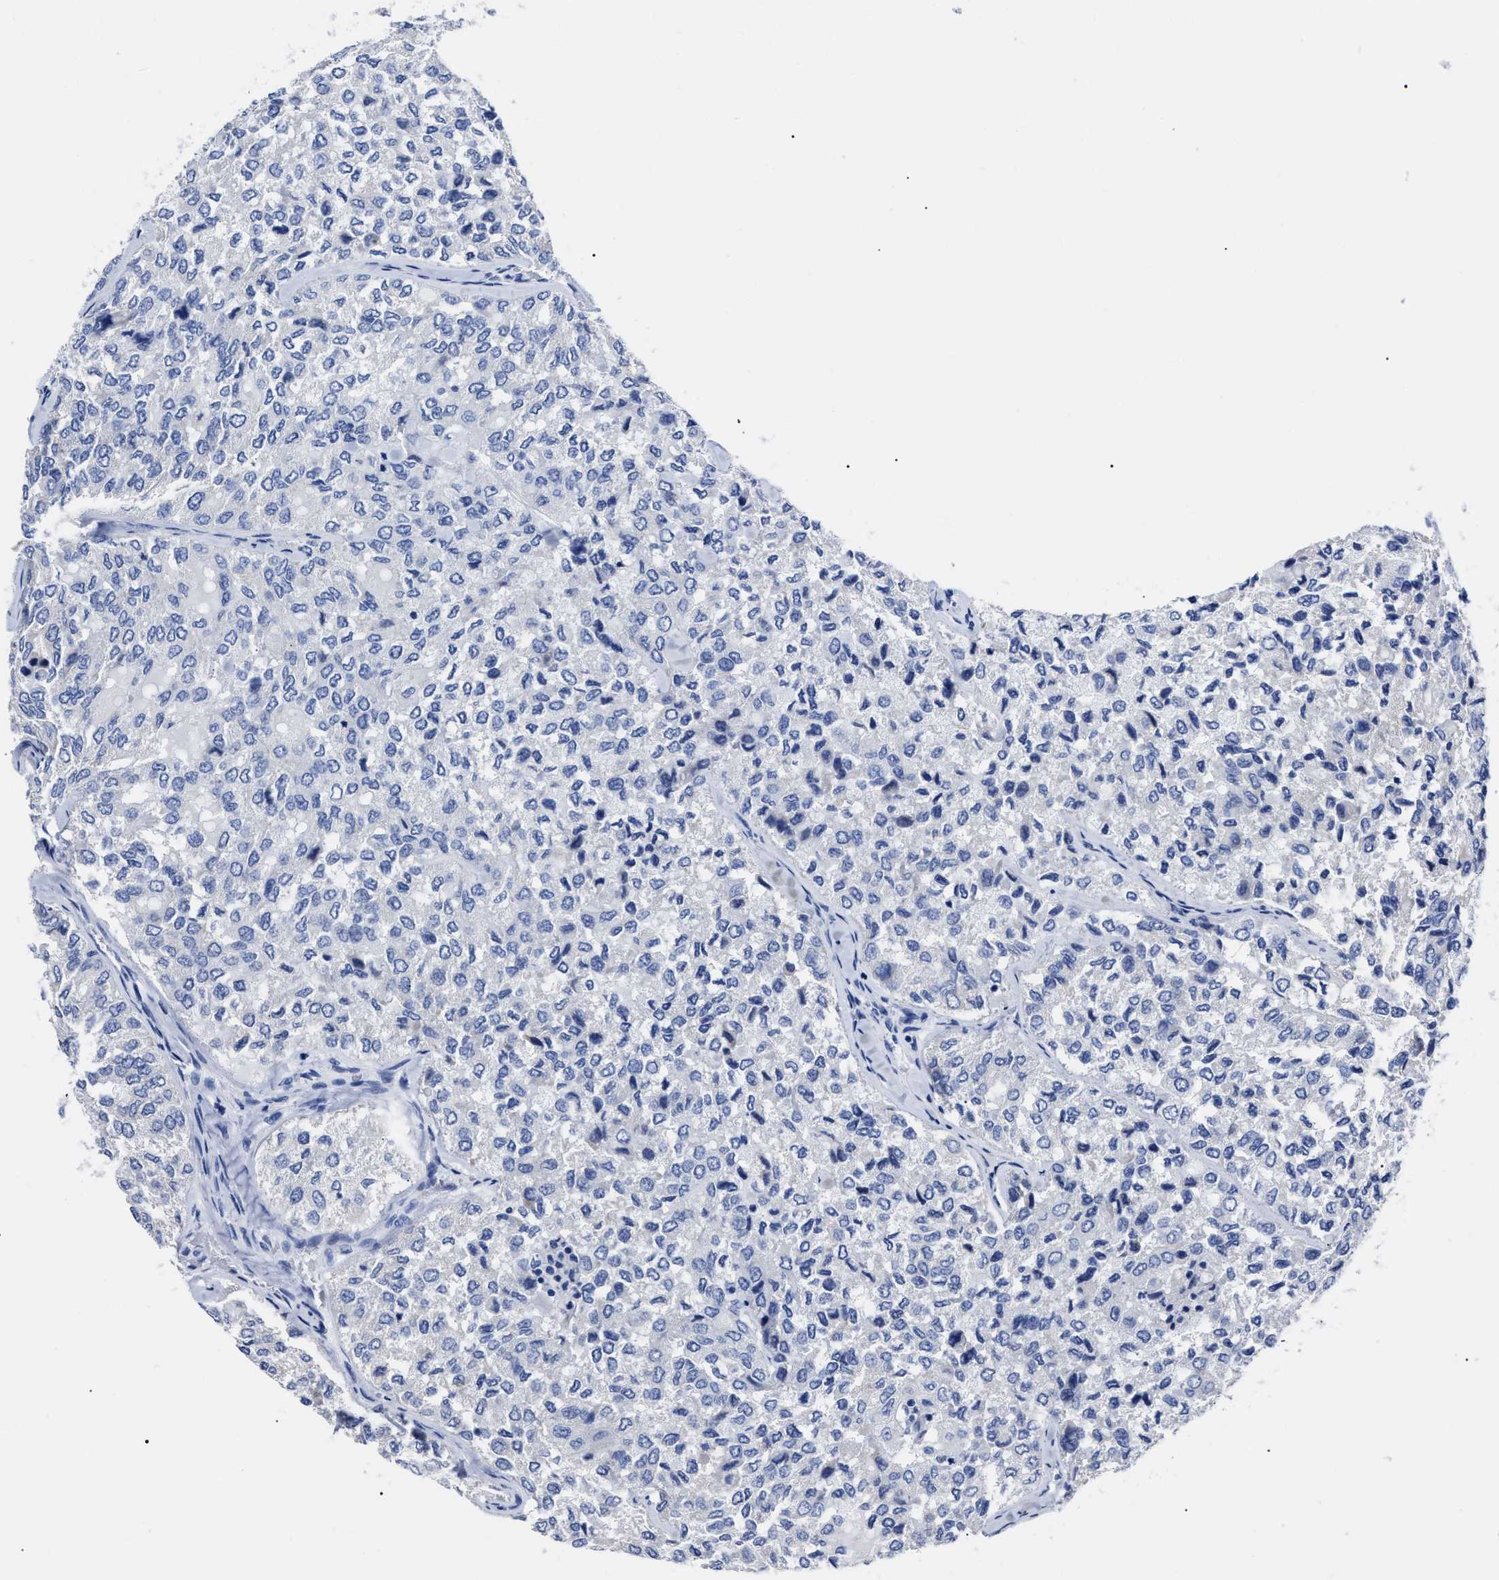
{"staining": {"intensity": "negative", "quantity": "none", "location": "none"}, "tissue": "thyroid cancer", "cell_type": "Tumor cells", "image_type": "cancer", "snomed": [{"axis": "morphology", "description": "Follicular adenoma carcinoma, NOS"}, {"axis": "topography", "description": "Thyroid gland"}], "caption": "Image shows no protein staining in tumor cells of thyroid cancer tissue. (Brightfield microscopy of DAB immunohistochemistry (IHC) at high magnification).", "gene": "ALPG", "patient": {"sex": "male", "age": 75}}